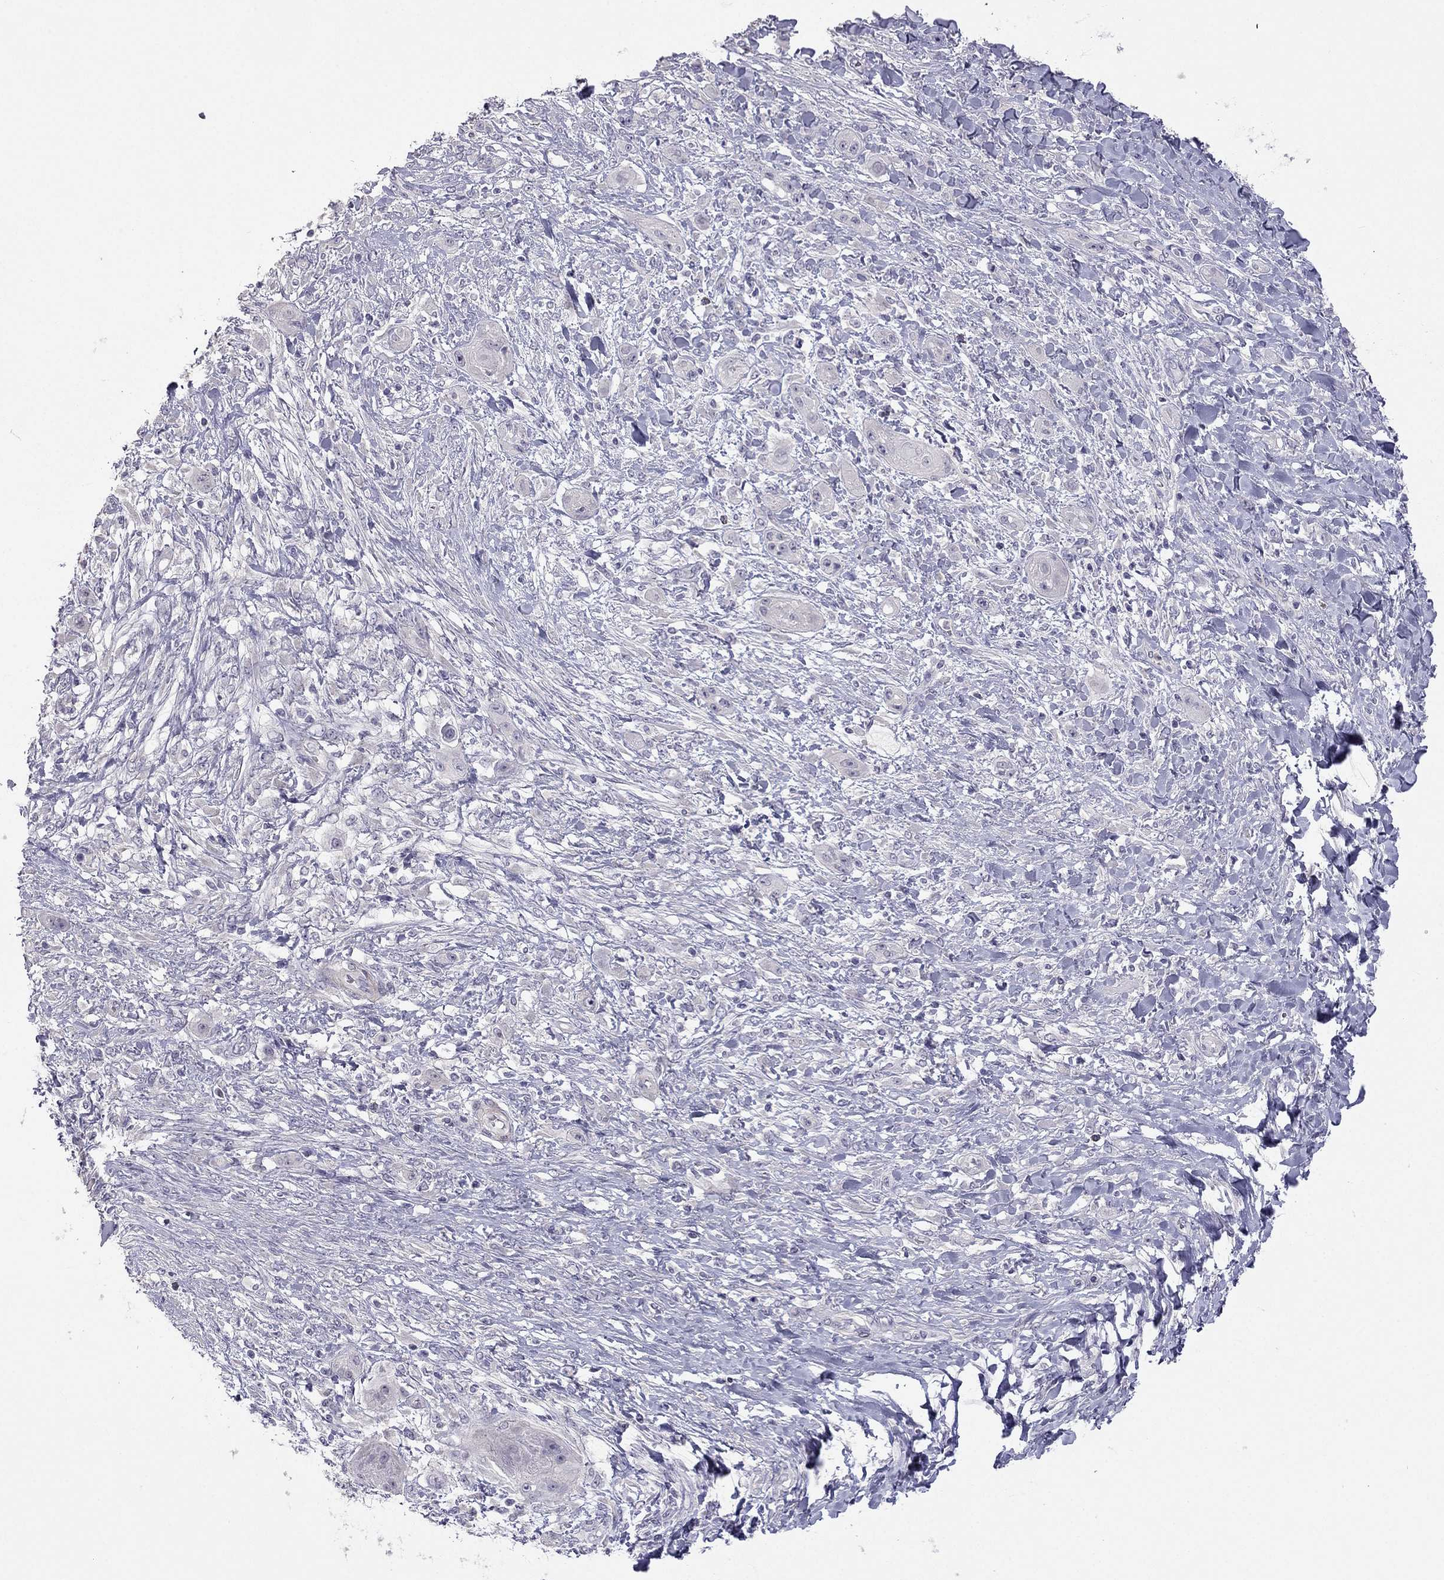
{"staining": {"intensity": "negative", "quantity": "none", "location": "none"}, "tissue": "skin cancer", "cell_type": "Tumor cells", "image_type": "cancer", "snomed": [{"axis": "morphology", "description": "Squamous cell carcinoma, NOS"}, {"axis": "topography", "description": "Skin"}], "caption": "This is an IHC image of human skin squamous cell carcinoma. There is no positivity in tumor cells.", "gene": "C16orf89", "patient": {"sex": "male", "age": 62}}